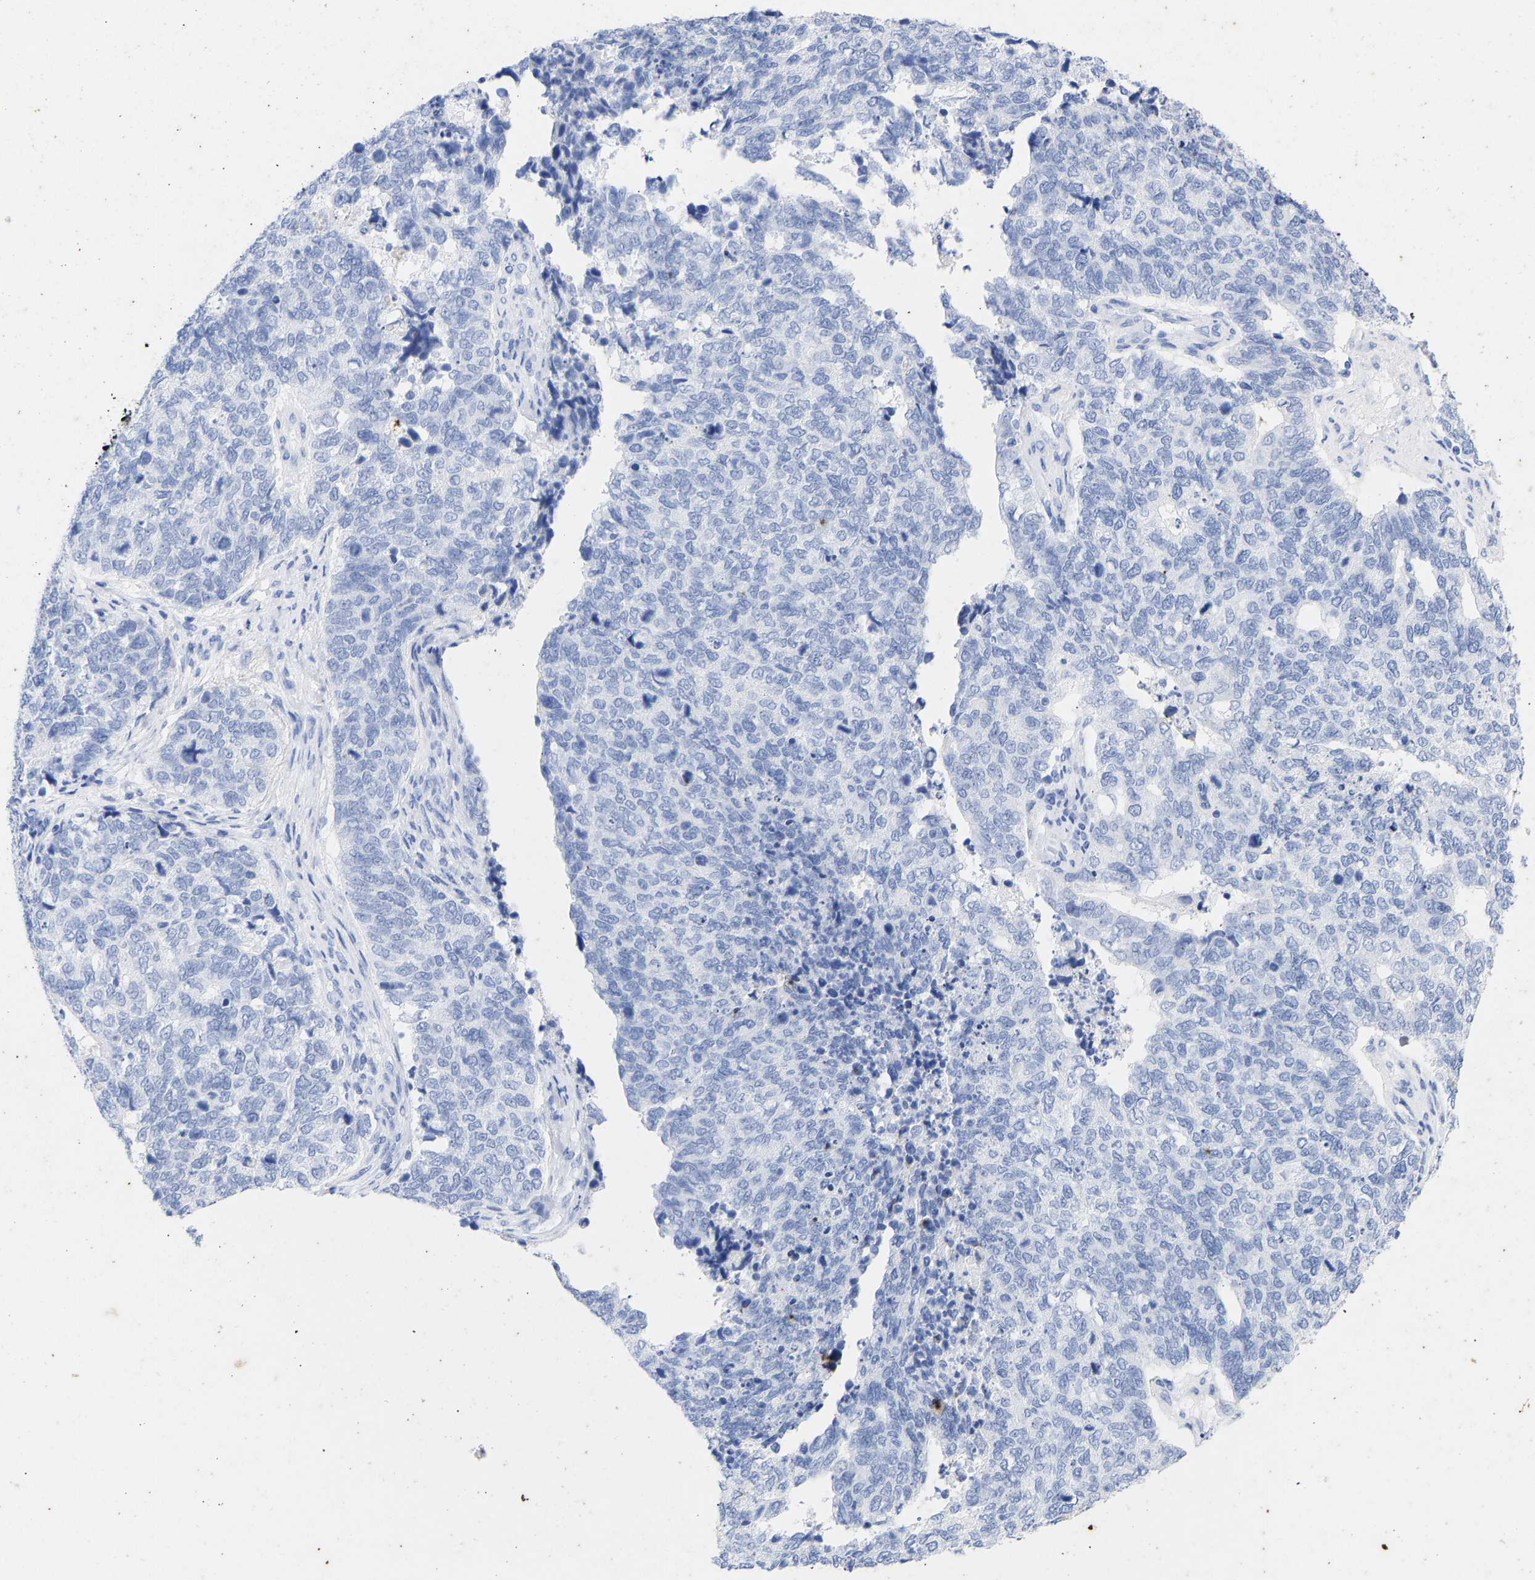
{"staining": {"intensity": "negative", "quantity": "none", "location": "none"}, "tissue": "cervical cancer", "cell_type": "Tumor cells", "image_type": "cancer", "snomed": [{"axis": "morphology", "description": "Squamous cell carcinoma, NOS"}, {"axis": "topography", "description": "Cervix"}], "caption": "Immunohistochemistry (IHC) of human cervical squamous cell carcinoma displays no expression in tumor cells.", "gene": "KRT1", "patient": {"sex": "female", "age": 63}}